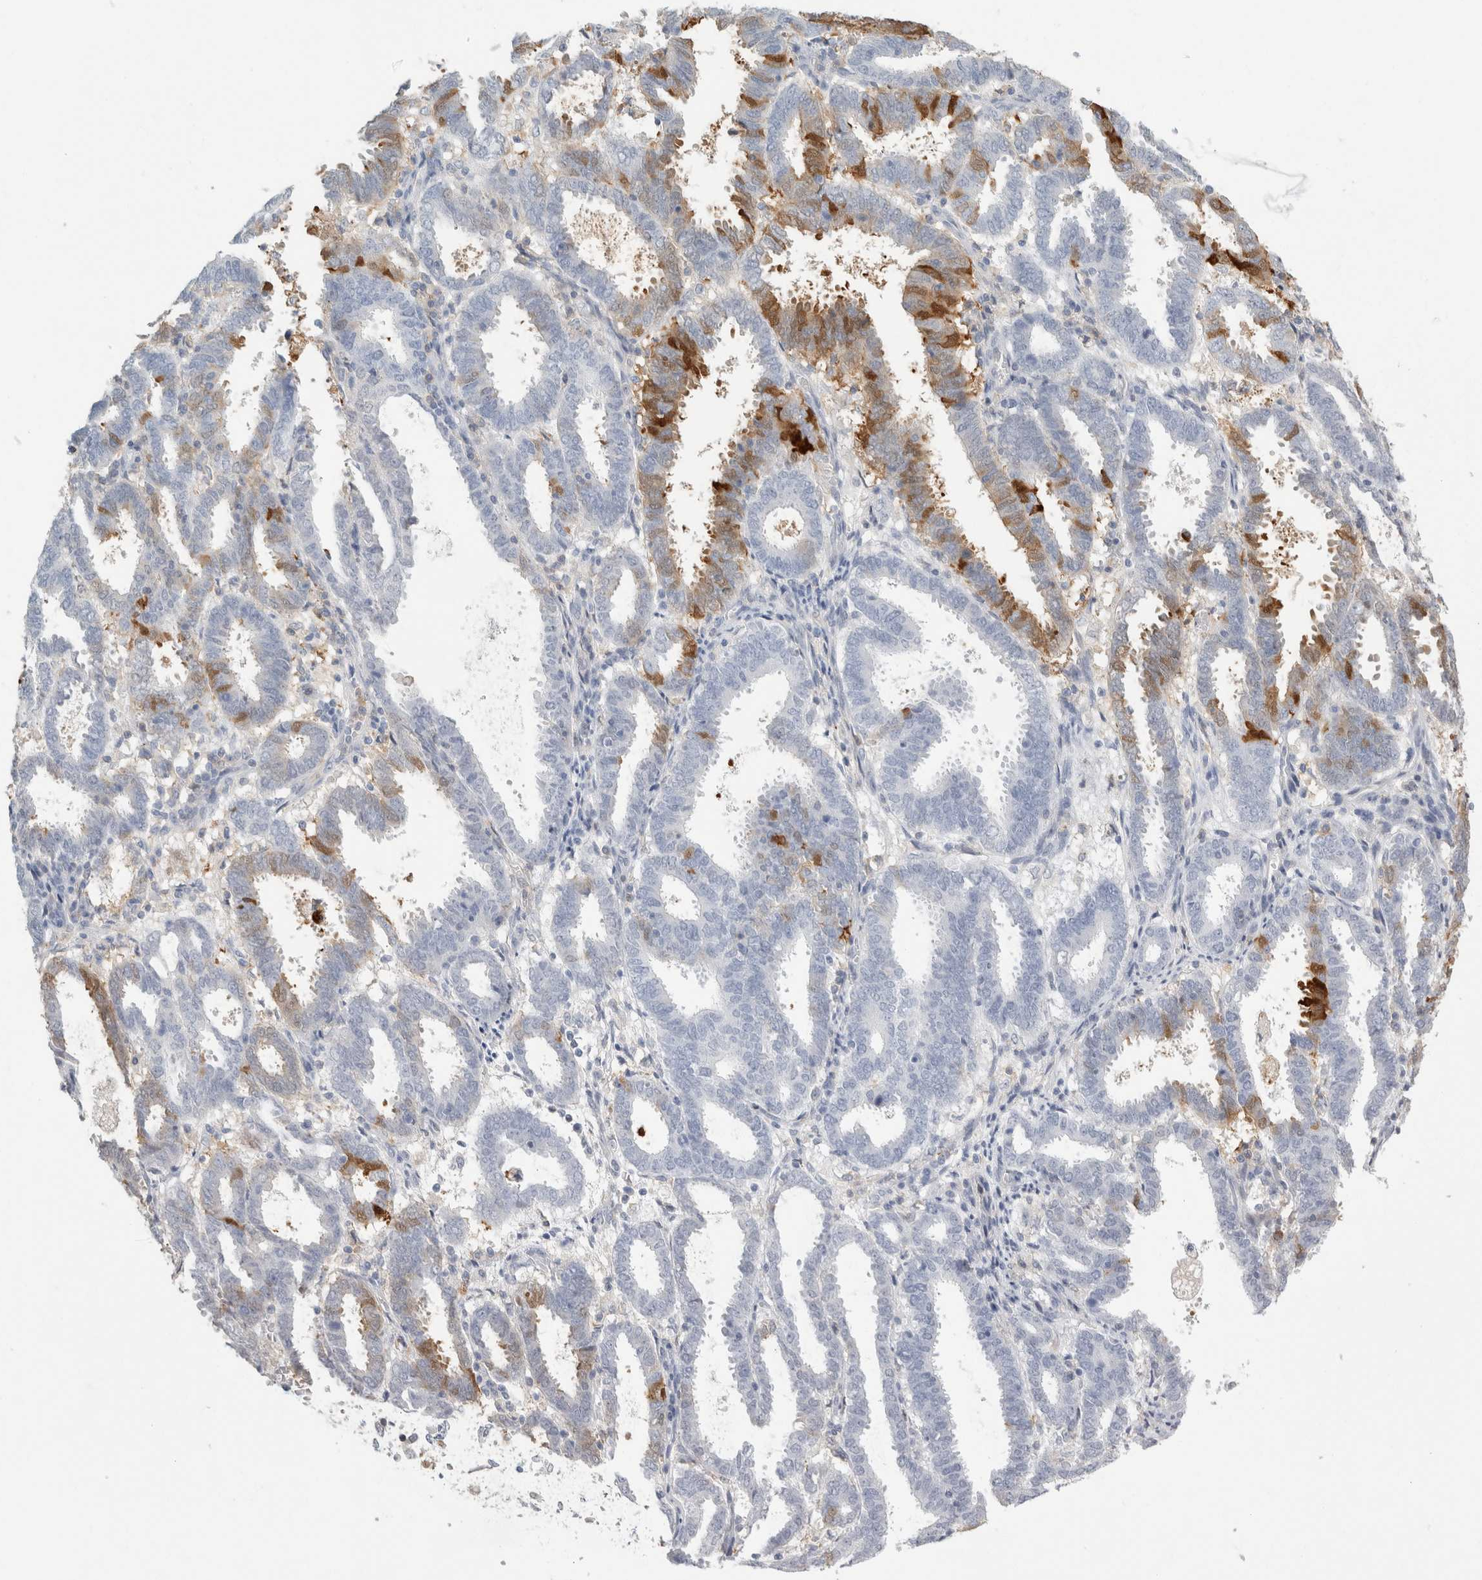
{"staining": {"intensity": "moderate", "quantity": "<25%", "location": "cytoplasmic/membranous"}, "tissue": "endometrial cancer", "cell_type": "Tumor cells", "image_type": "cancer", "snomed": [{"axis": "morphology", "description": "Adenocarcinoma, NOS"}, {"axis": "topography", "description": "Uterus"}], "caption": "A high-resolution micrograph shows immunohistochemistry (IHC) staining of endometrial adenocarcinoma, which reveals moderate cytoplasmic/membranous expression in approximately <25% of tumor cells. Nuclei are stained in blue.", "gene": "P2RY2", "patient": {"sex": "female", "age": 83}}